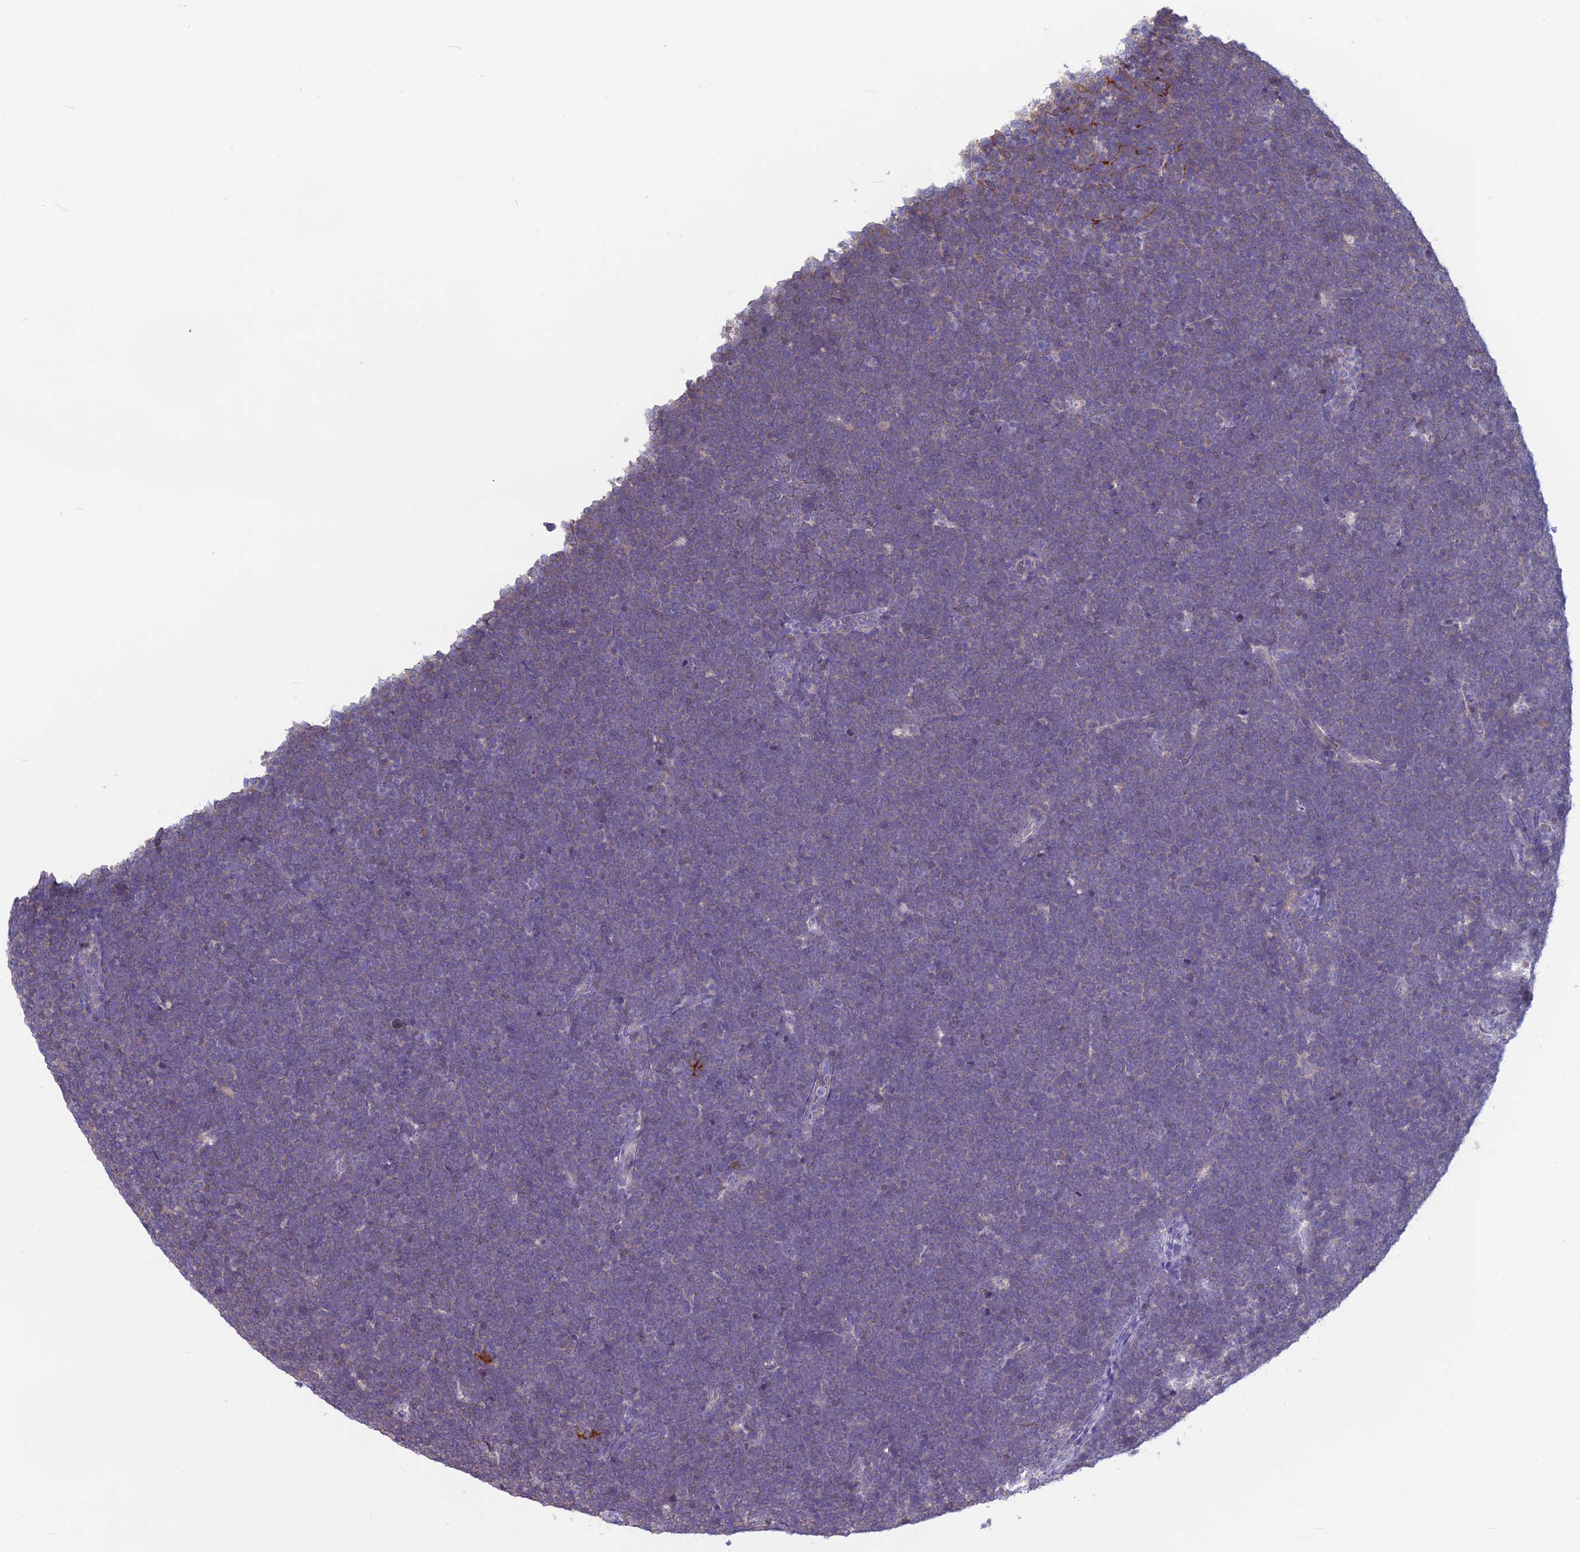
{"staining": {"intensity": "negative", "quantity": "none", "location": "none"}, "tissue": "lymphoma", "cell_type": "Tumor cells", "image_type": "cancer", "snomed": [{"axis": "morphology", "description": "Malignant lymphoma, non-Hodgkin's type, High grade"}, {"axis": "topography", "description": "Lymph node"}], "caption": "The histopathology image displays no staining of tumor cells in lymphoma. Nuclei are stained in blue.", "gene": "SNAP91", "patient": {"sex": "male", "age": 13}}